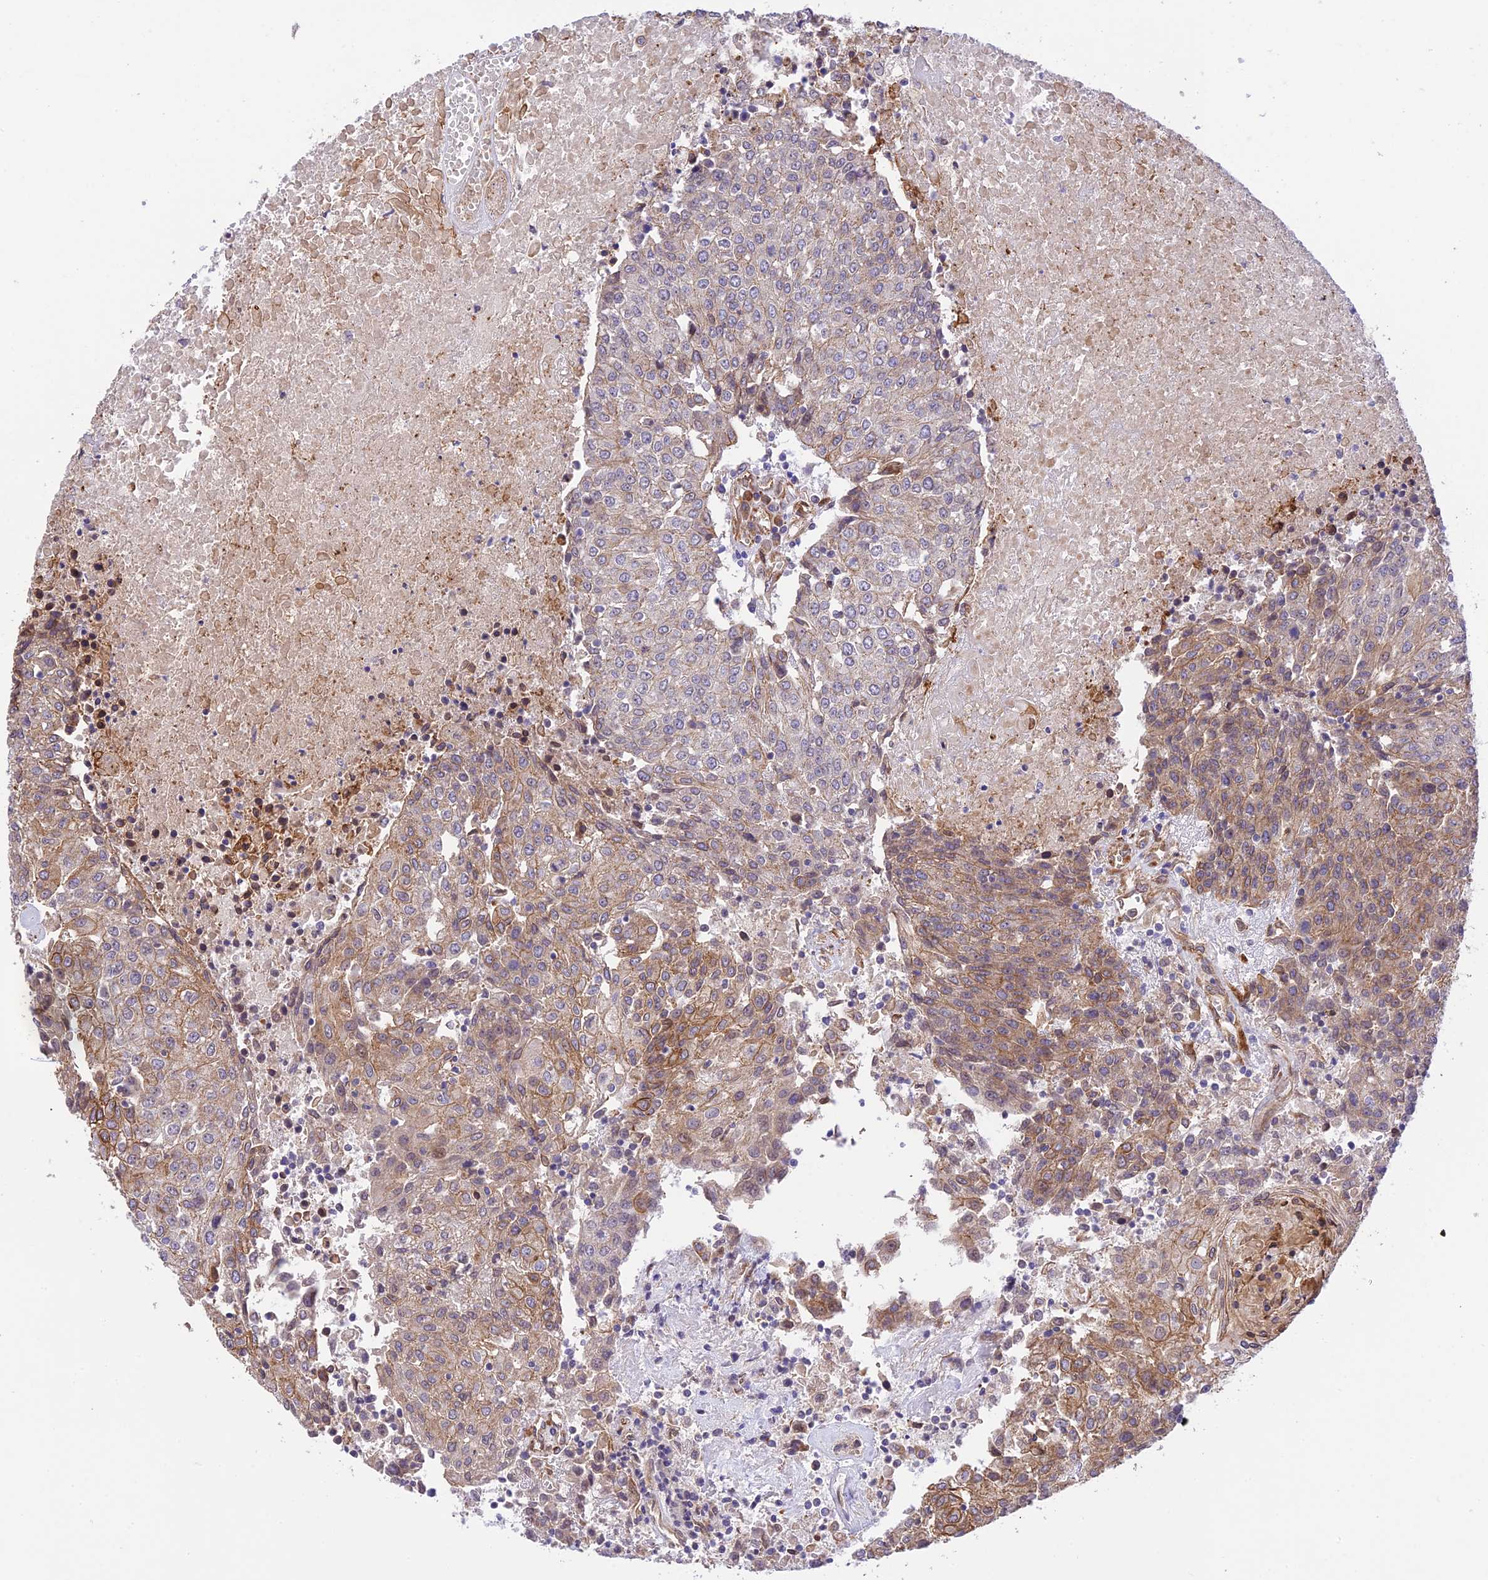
{"staining": {"intensity": "weak", "quantity": "25%-75%", "location": "cytoplasmic/membranous"}, "tissue": "urothelial cancer", "cell_type": "Tumor cells", "image_type": "cancer", "snomed": [{"axis": "morphology", "description": "Urothelial carcinoma, High grade"}, {"axis": "topography", "description": "Urinary bladder"}], "caption": "Urothelial cancer stained for a protein (brown) displays weak cytoplasmic/membranous positive positivity in approximately 25%-75% of tumor cells.", "gene": "EXOC3L4", "patient": {"sex": "female", "age": 85}}